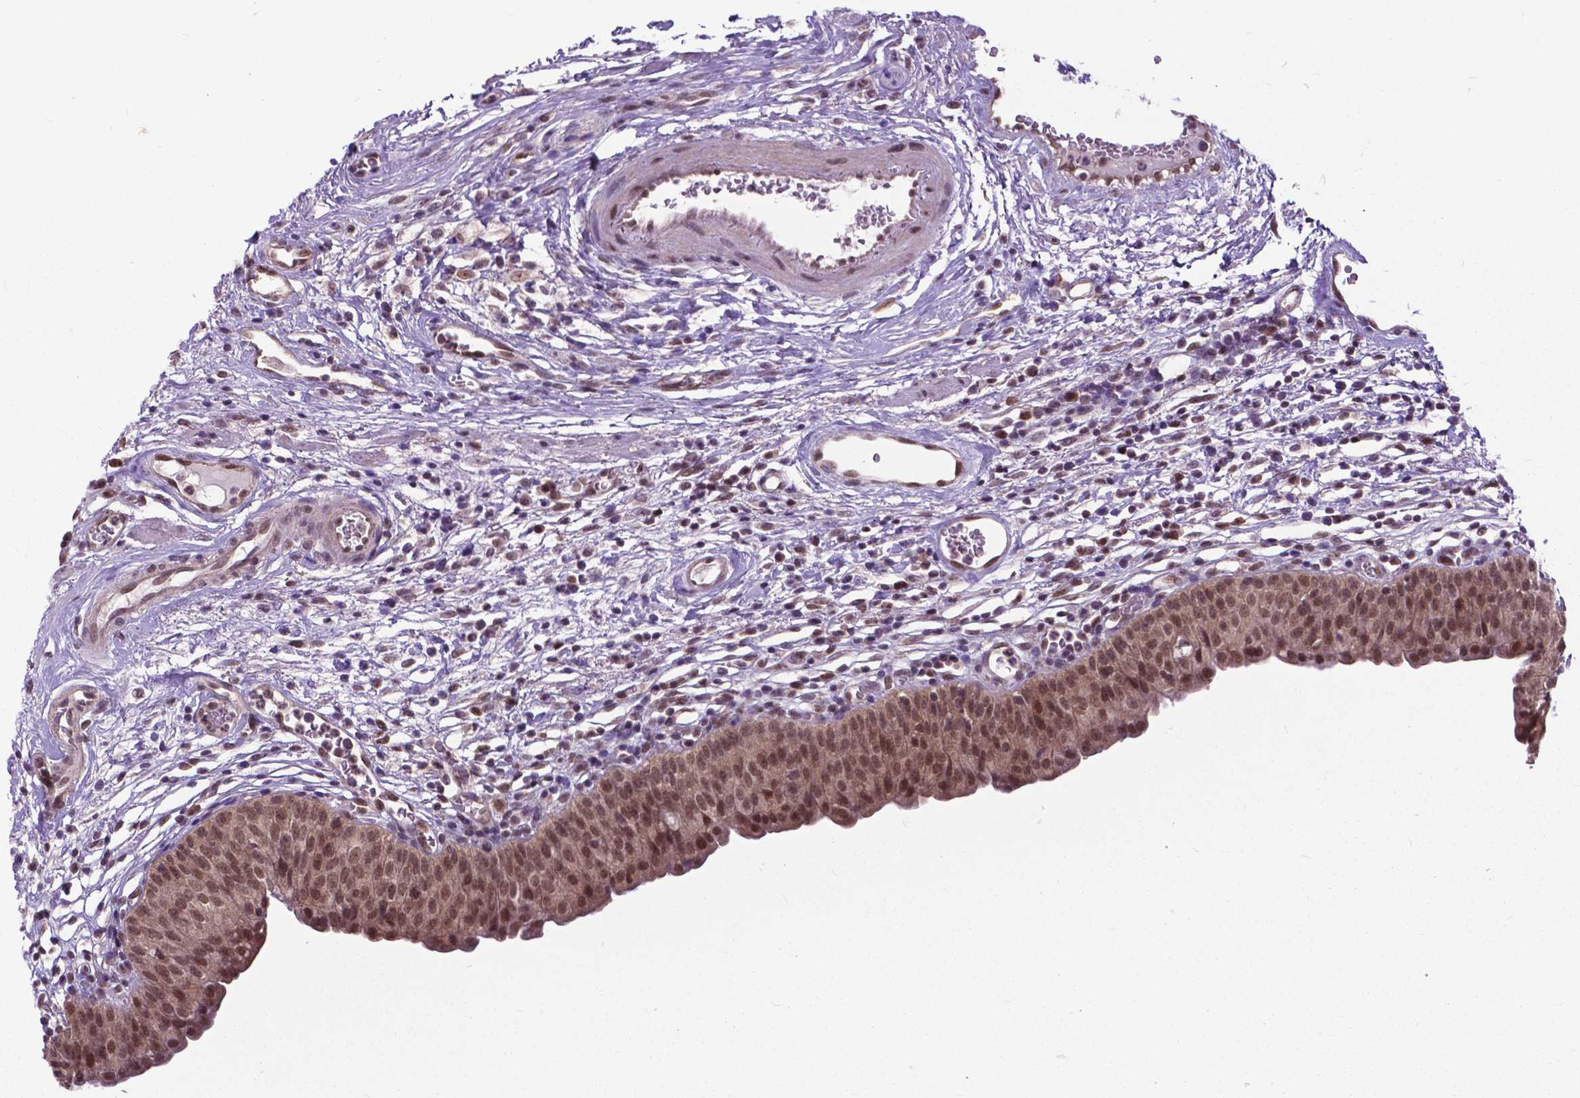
{"staining": {"intensity": "moderate", "quantity": ">75%", "location": "nuclear"}, "tissue": "urinary bladder", "cell_type": "Urothelial cells", "image_type": "normal", "snomed": [{"axis": "morphology", "description": "Normal tissue, NOS"}, {"axis": "morphology", "description": "Inflammation, NOS"}, {"axis": "topography", "description": "Urinary bladder"}], "caption": "An IHC photomicrograph of unremarkable tissue is shown. Protein staining in brown highlights moderate nuclear positivity in urinary bladder within urothelial cells.", "gene": "FAF1", "patient": {"sex": "male", "age": 57}}